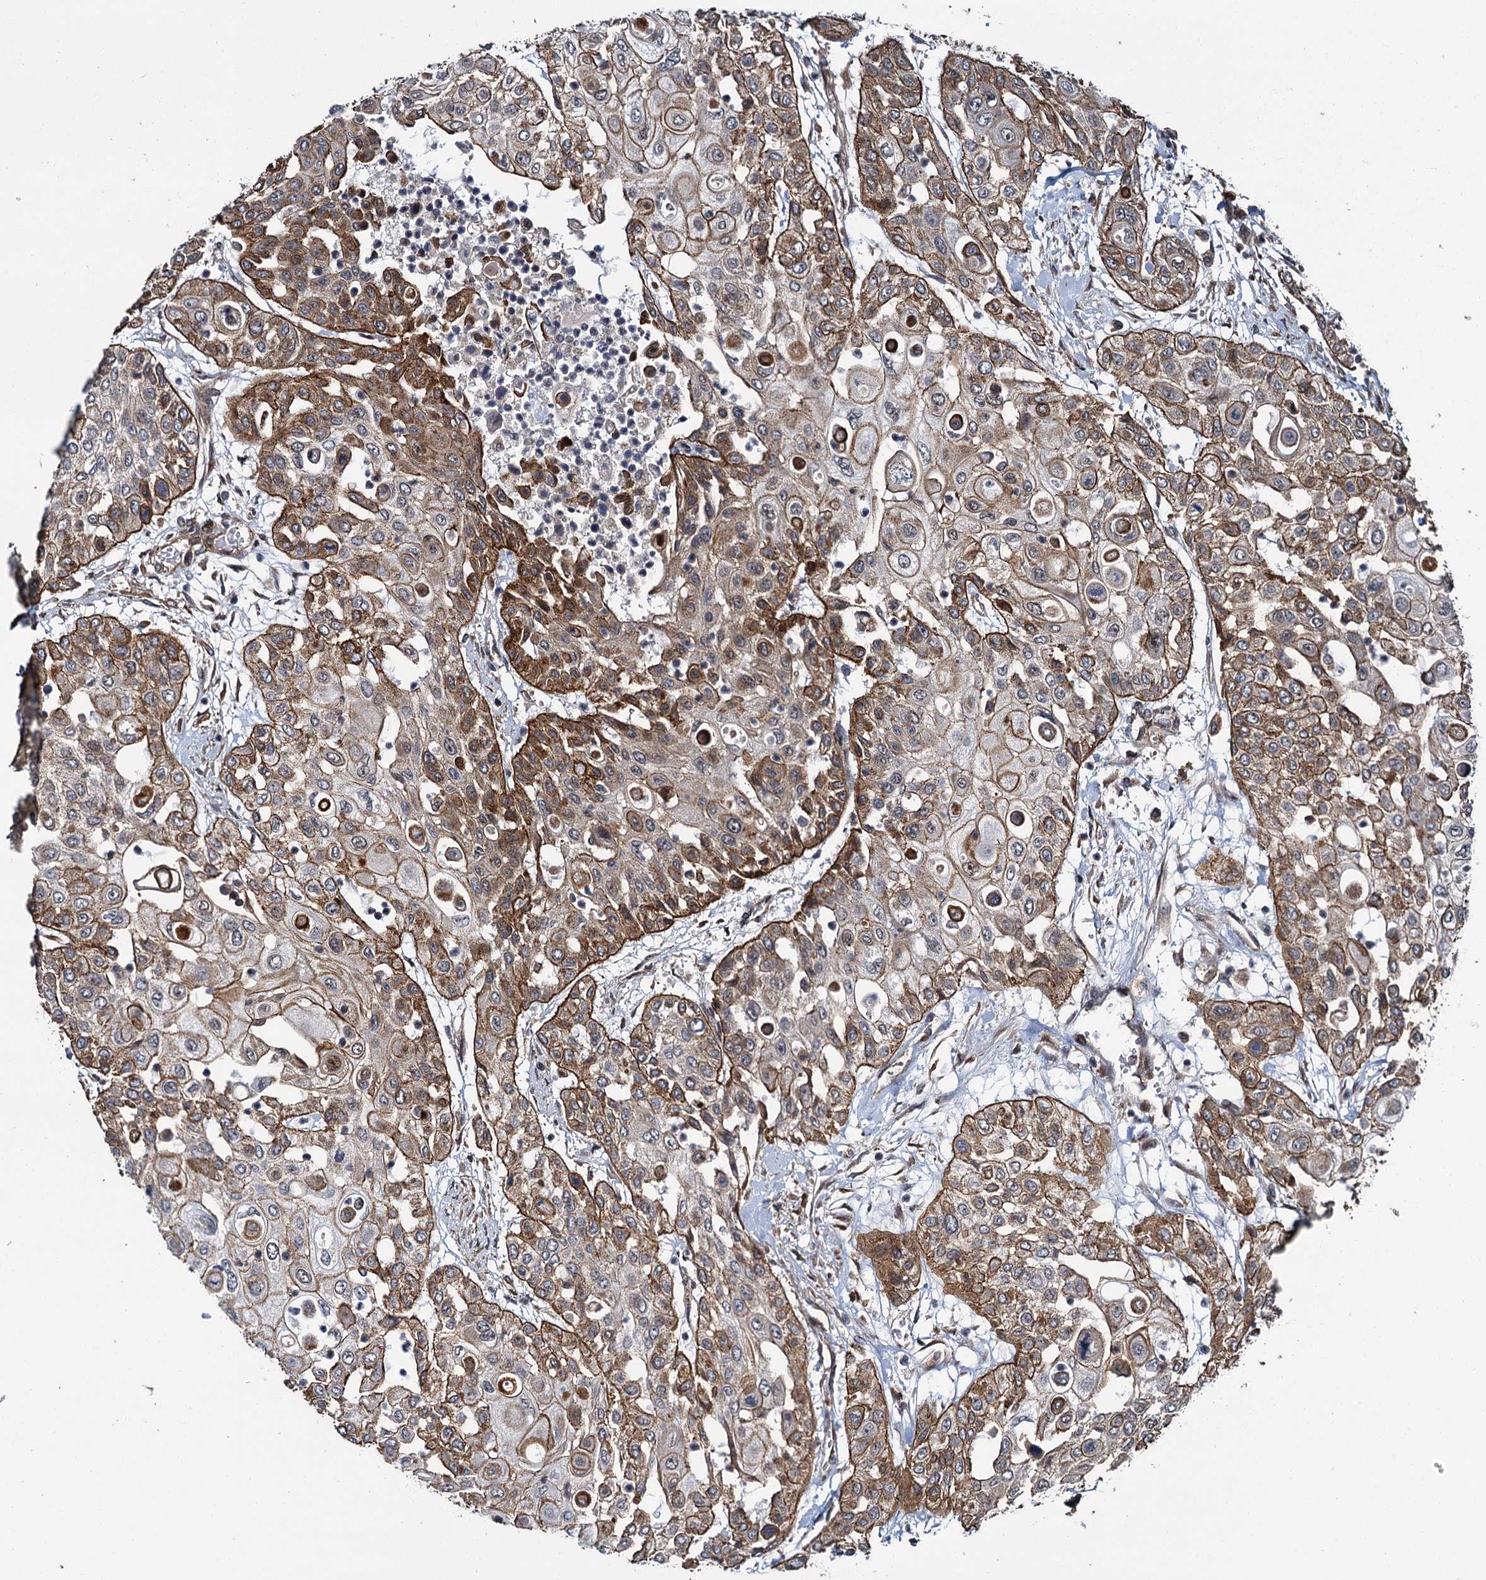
{"staining": {"intensity": "moderate", "quantity": ">75%", "location": "cytoplasmic/membranous"}, "tissue": "urothelial cancer", "cell_type": "Tumor cells", "image_type": "cancer", "snomed": [{"axis": "morphology", "description": "Urothelial carcinoma, High grade"}, {"axis": "topography", "description": "Urinary bladder"}], "caption": "This histopathology image displays IHC staining of human urothelial cancer, with medium moderate cytoplasmic/membranous staining in approximately >75% of tumor cells.", "gene": "ZFYVE19", "patient": {"sex": "female", "age": 79}}